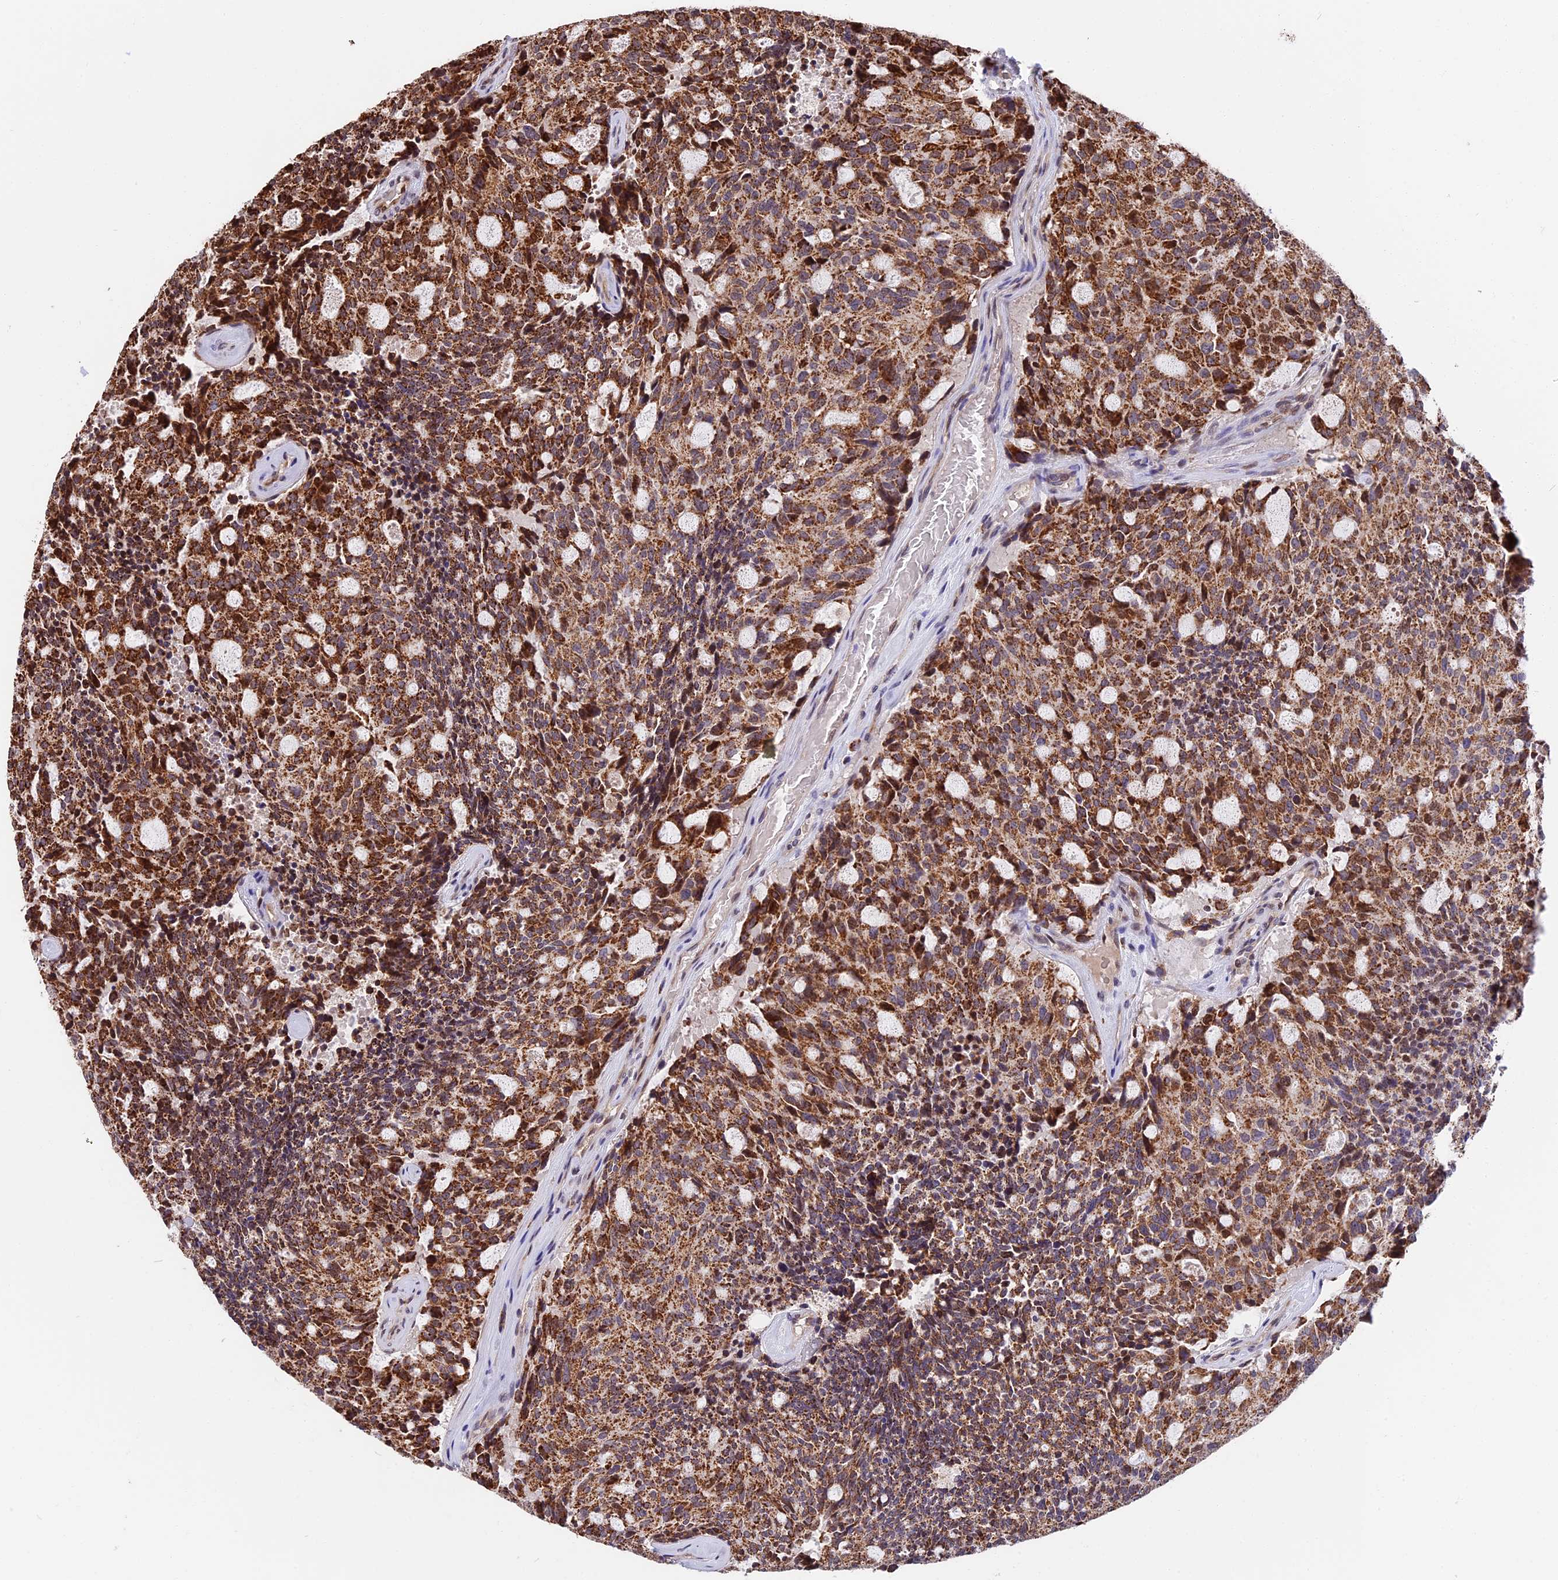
{"staining": {"intensity": "strong", "quantity": ">75%", "location": "cytoplasmic/membranous"}, "tissue": "carcinoid", "cell_type": "Tumor cells", "image_type": "cancer", "snomed": [{"axis": "morphology", "description": "Carcinoid, malignant, NOS"}, {"axis": "topography", "description": "Pancreas"}], "caption": "Protein expression by immunohistochemistry reveals strong cytoplasmic/membranous expression in approximately >75% of tumor cells in carcinoid (malignant). (IHC, brightfield microscopy, high magnification).", "gene": "RERGL", "patient": {"sex": "female", "age": 54}}